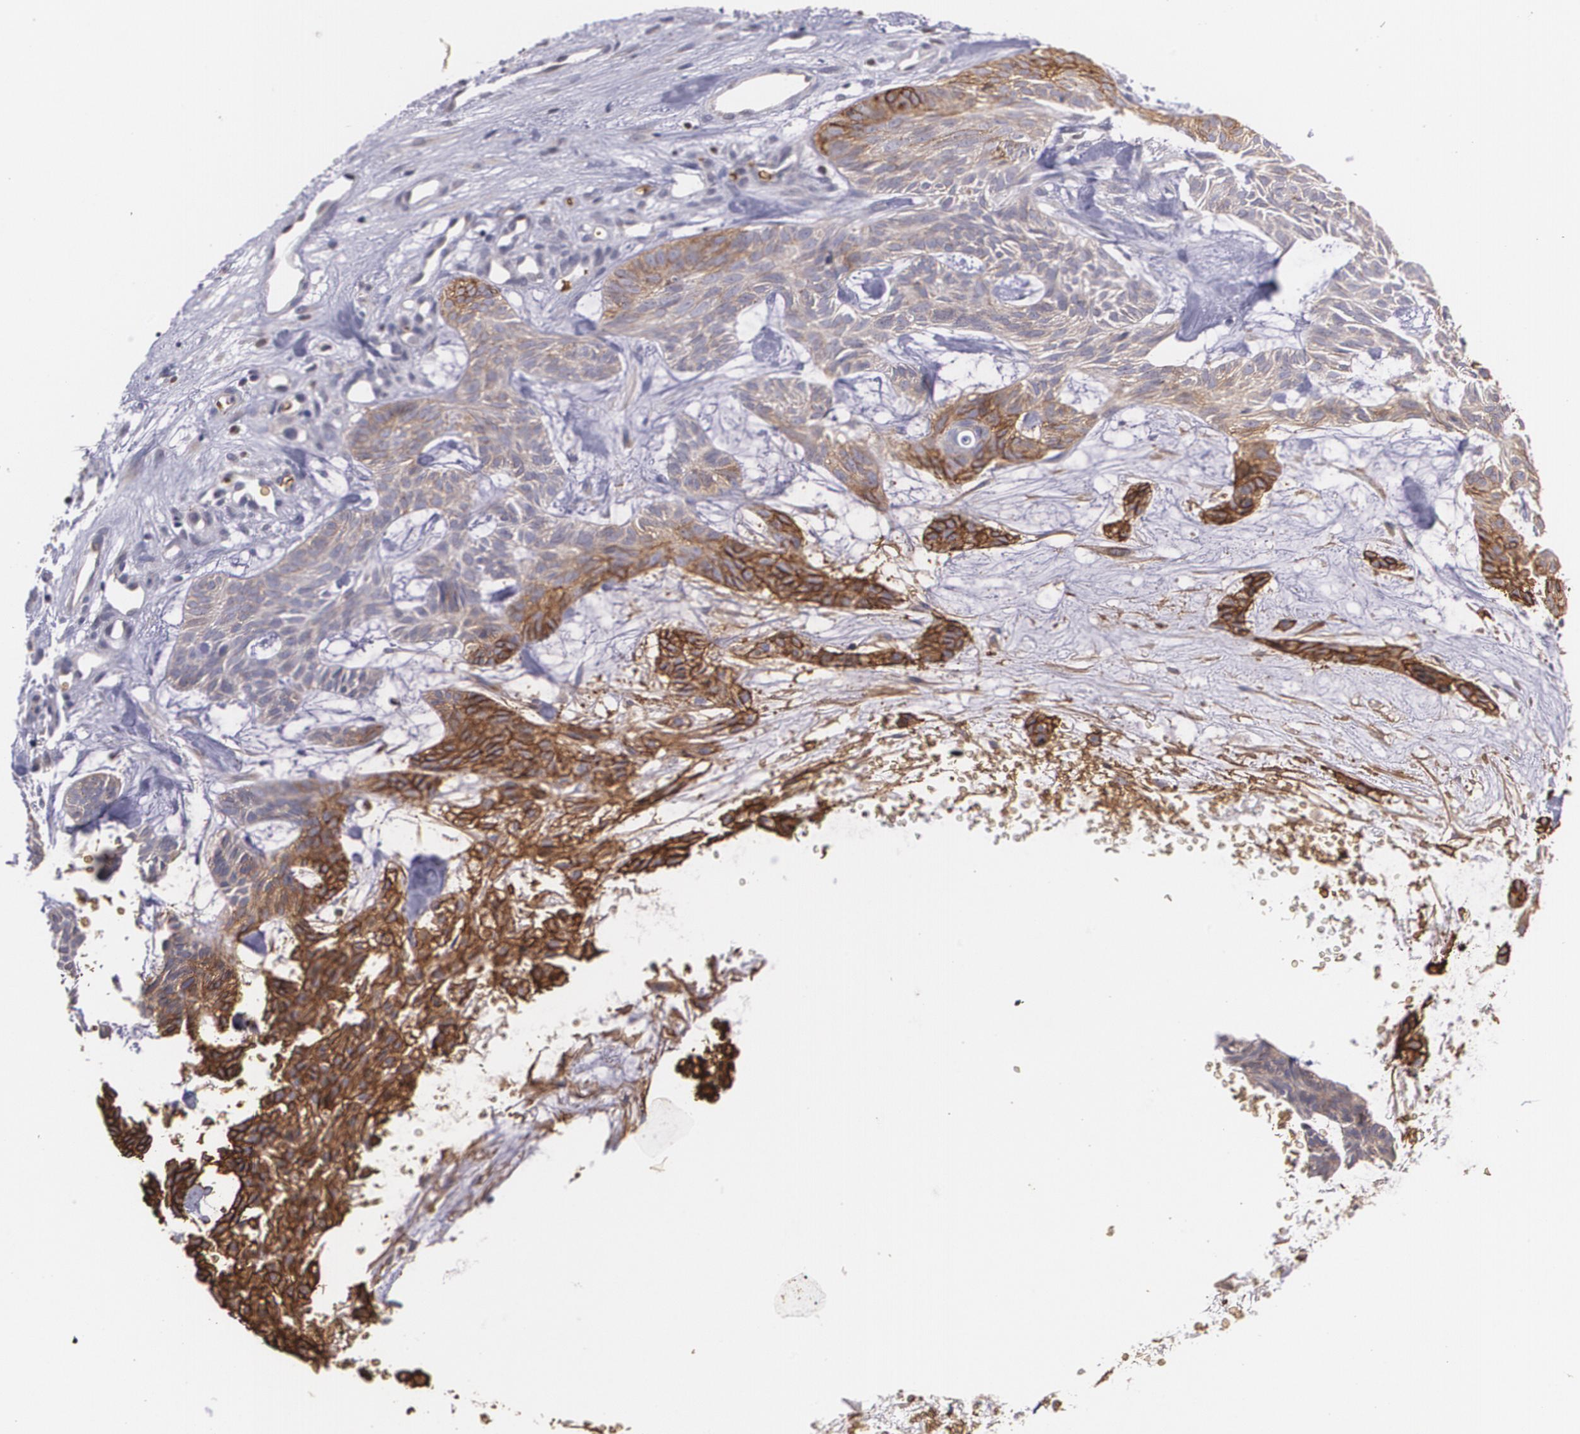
{"staining": {"intensity": "strong", "quantity": "25%-75%", "location": "cytoplasmic/membranous"}, "tissue": "skin cancer", "cell_type": "Tumor cells", "image_type": "cancer", "snomed": [{"axis": "morphology", "description": "Basal cell carcinoma"}, {"axis": "topography", "description": "Skin"}], "caption": "Brown immunohistochemical staining in human skin cancer (basal cell carcinoma) shows strong cytoplasmic/membranous expression in approximately 25%-75% of tumor cells.", "gene": "SLC2A1", "patient": {"sex": "male", "age": 75}}